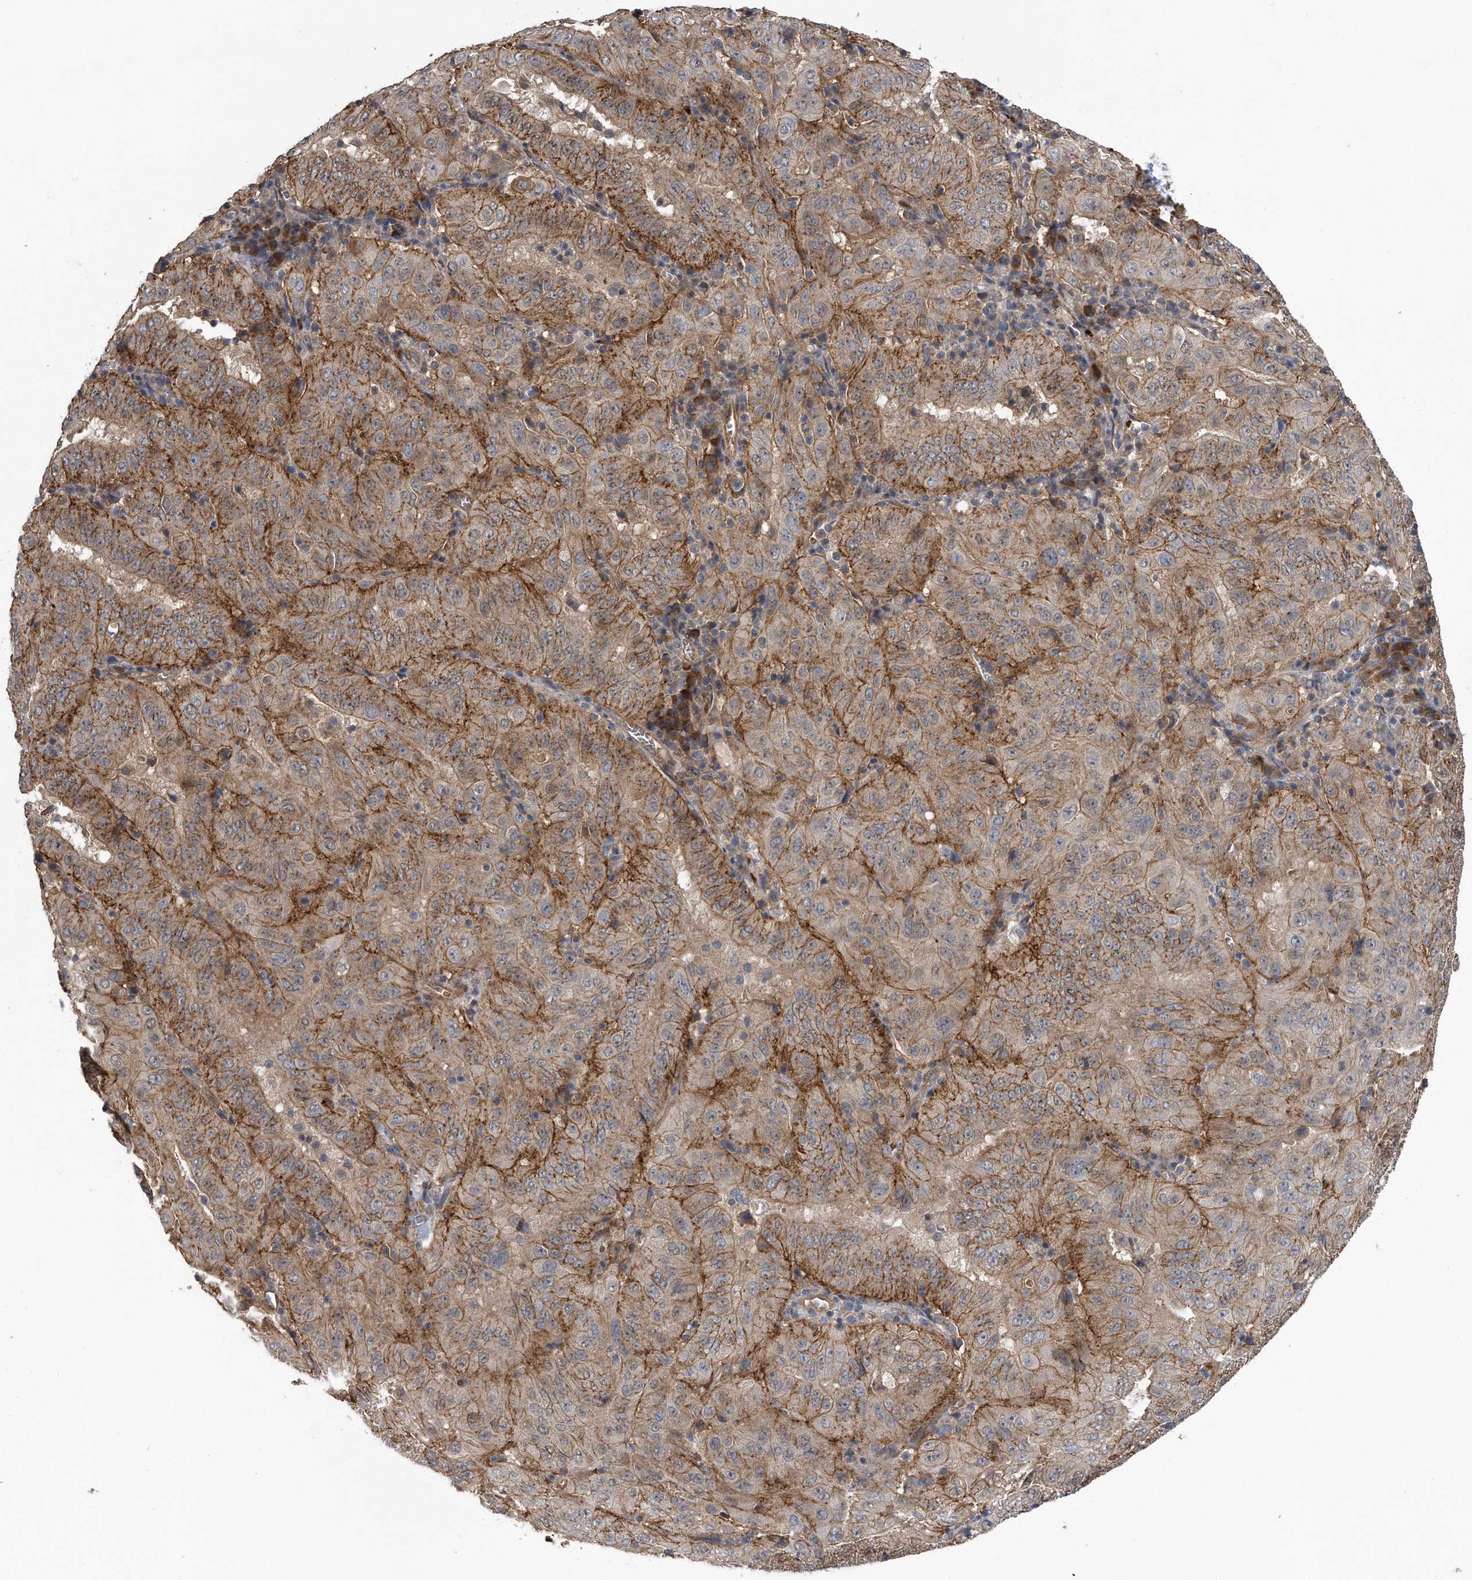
{"staining": {"intensity": "moderate", "quantity": ">75%", "location": "cytoplasmic/membranous"}, "tissue": "pancreatic cancer", "cell_type": "Tumor cells", "image_type": "cancer", "snomed": [{"axis": "morphology", "description": "Adenocarcinoma, NOS"}, {"axis": "topography", "description": "Pancreas"}], "caption": "Pancreatic cancer (adenocarcinoma) stained with DAB (3,3'-diaminobenzidine) IHC exhibits medium levels of moderate cytoplasmic/membranous positivity in approximately >75% of tumor cells.", "gene": "ZNF79", "patient": {"sex": "male", "age": 63}}